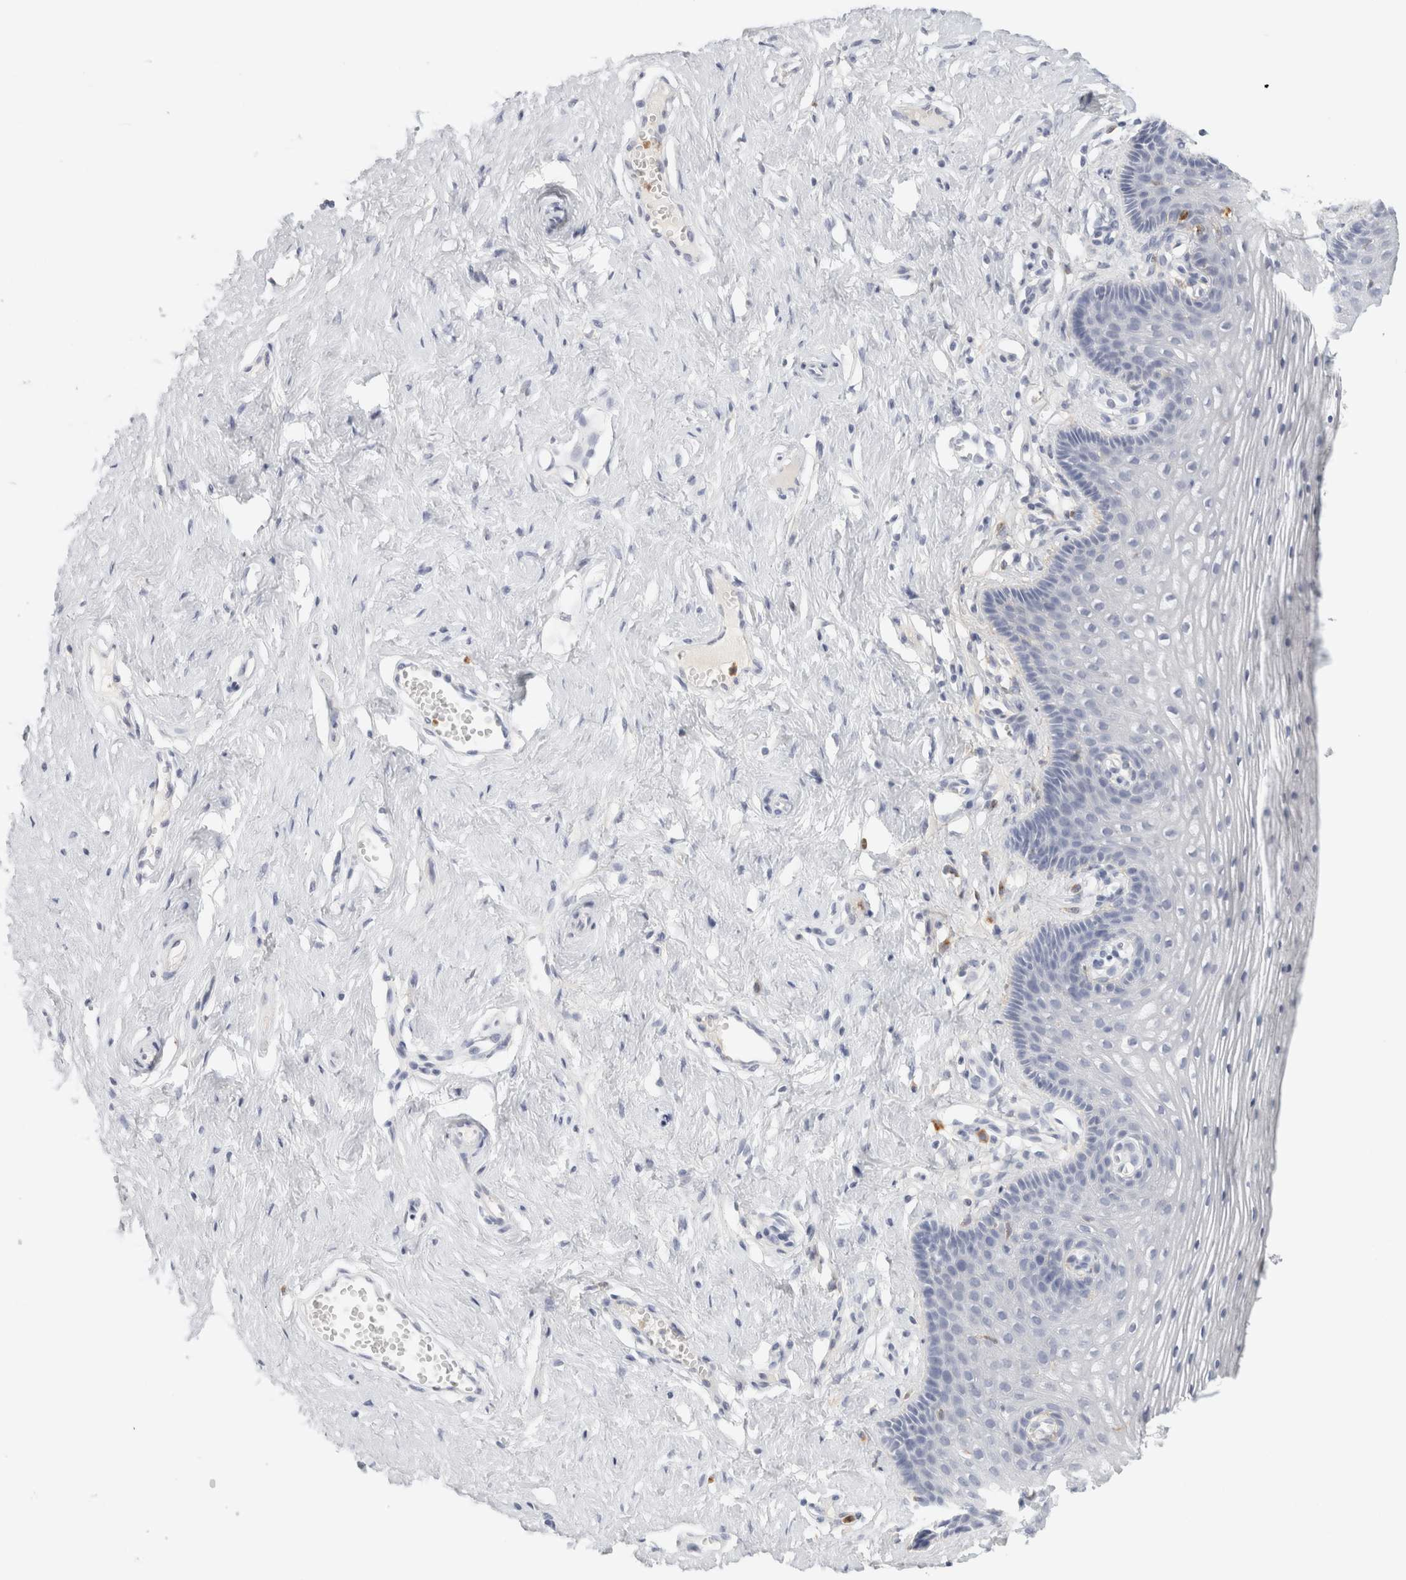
{"staining": {"intensity": "negative", "quantity": "none", "location": "none"}, "tissue": "vagina", "cell_type": "Squamous epithelial cells", "image_type": "normal", "snomed": [{"axis": "morphology", "description": "Normal tissue, NOS"}, {"axis": "topography", "description": "Vagina"}], "caption": "DAB (3,3'-diaminobenzidine) immunohistochemical staining of unremarkable human vagina reveals no significant expression in squamous epithelial cells. (DAB (3,3'-diaminobenzidine) IHC, high magnification).", "gene": "FGL2", "patient": {"sex": "female", "age": 32}}